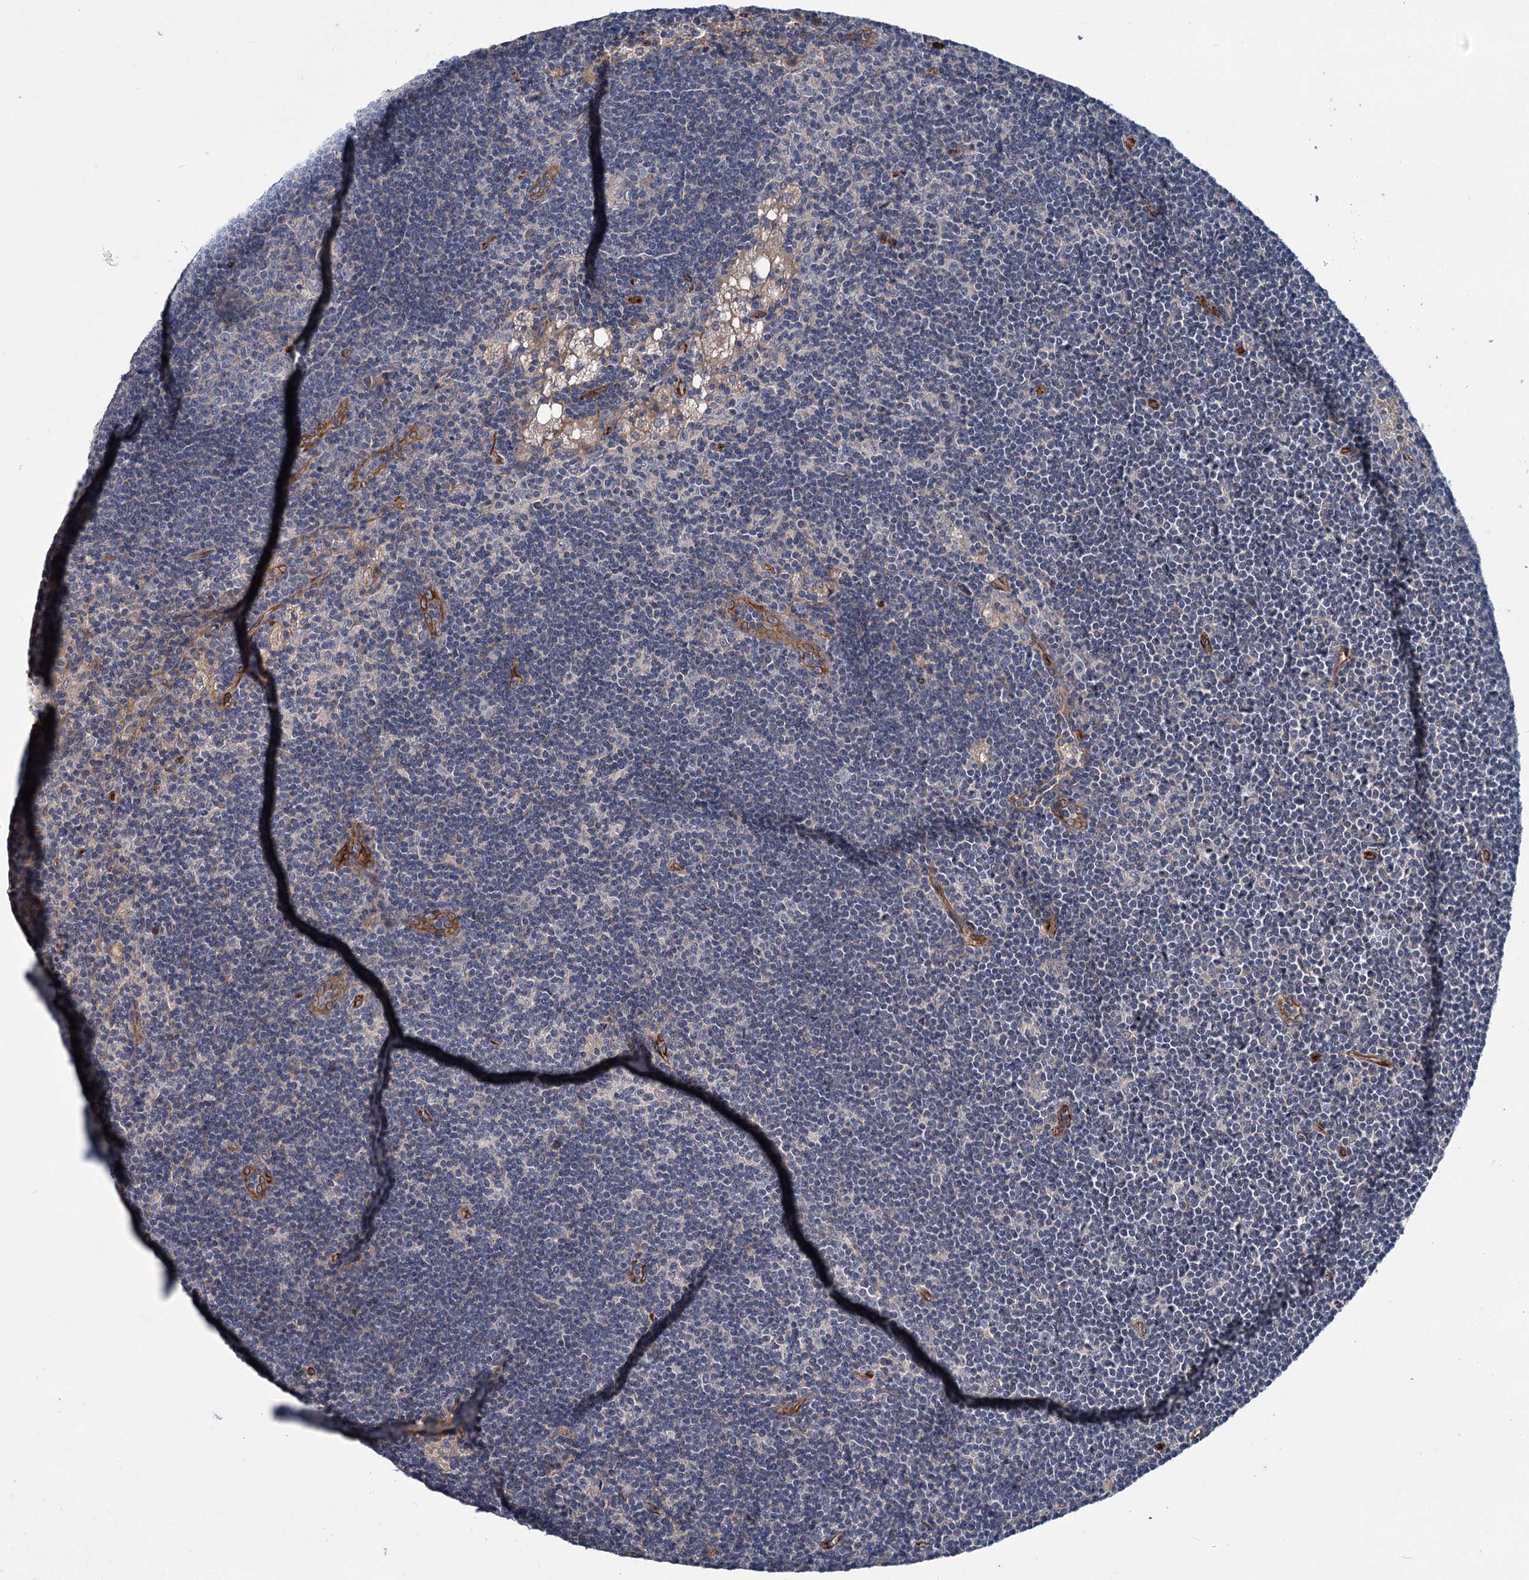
{"staining": {"intensity": "negative", "quantity": "none", "location": "none"}, "tissue": "lymph node", "cell_type": "Germinal center cells", "image_type": "normal", "snomed": [{"axis": "morphology", "description": "Normal tissue, NOS"}, {"axis": "topography", "description": "Lymph node"}], "caption": "Human lymph node stained for a protein using immunohistochemistry shows no staining in germinal center cells.", "gene": "PKN2", "patient": {"sex": "male", "age": 24}}